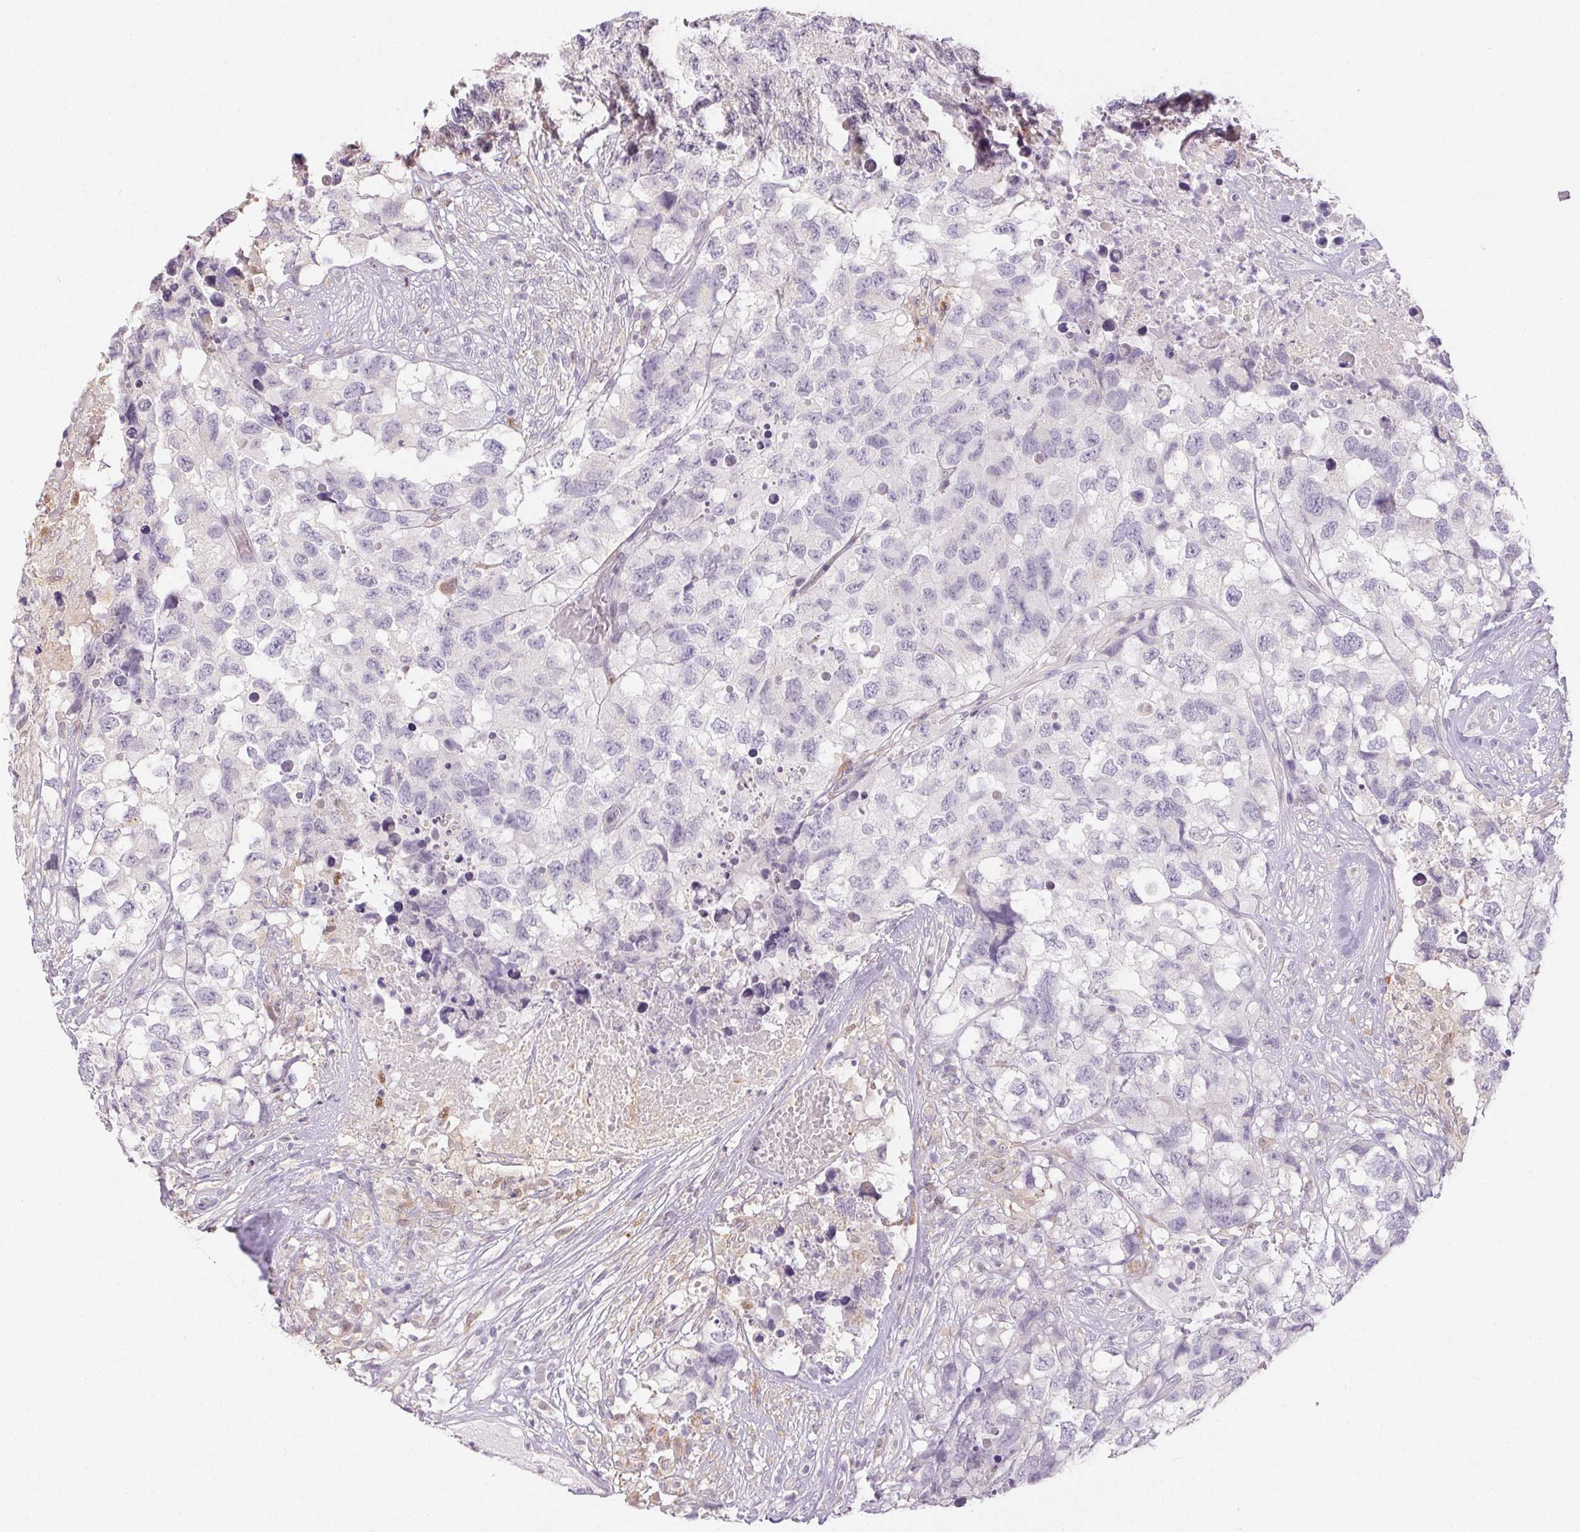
{"staining": {"intensity": "negative", "quantity": "none", "location": "none"}, "tissue": "testis cancer", "cell_type": "Tumor cells", "image_type": "cancer", "snomed": [{"axis": "morphology", "description": "Carcinoma, Embryonal, NOS"}, {"axis": "topography", "description": "Testis"}], "caption": "Tumor cells are negative for protein expression in human testis cancer (embryonal carcinoma).", "gene": "RPGRIP1", "patient": {"sex": "male", "age": 83}}